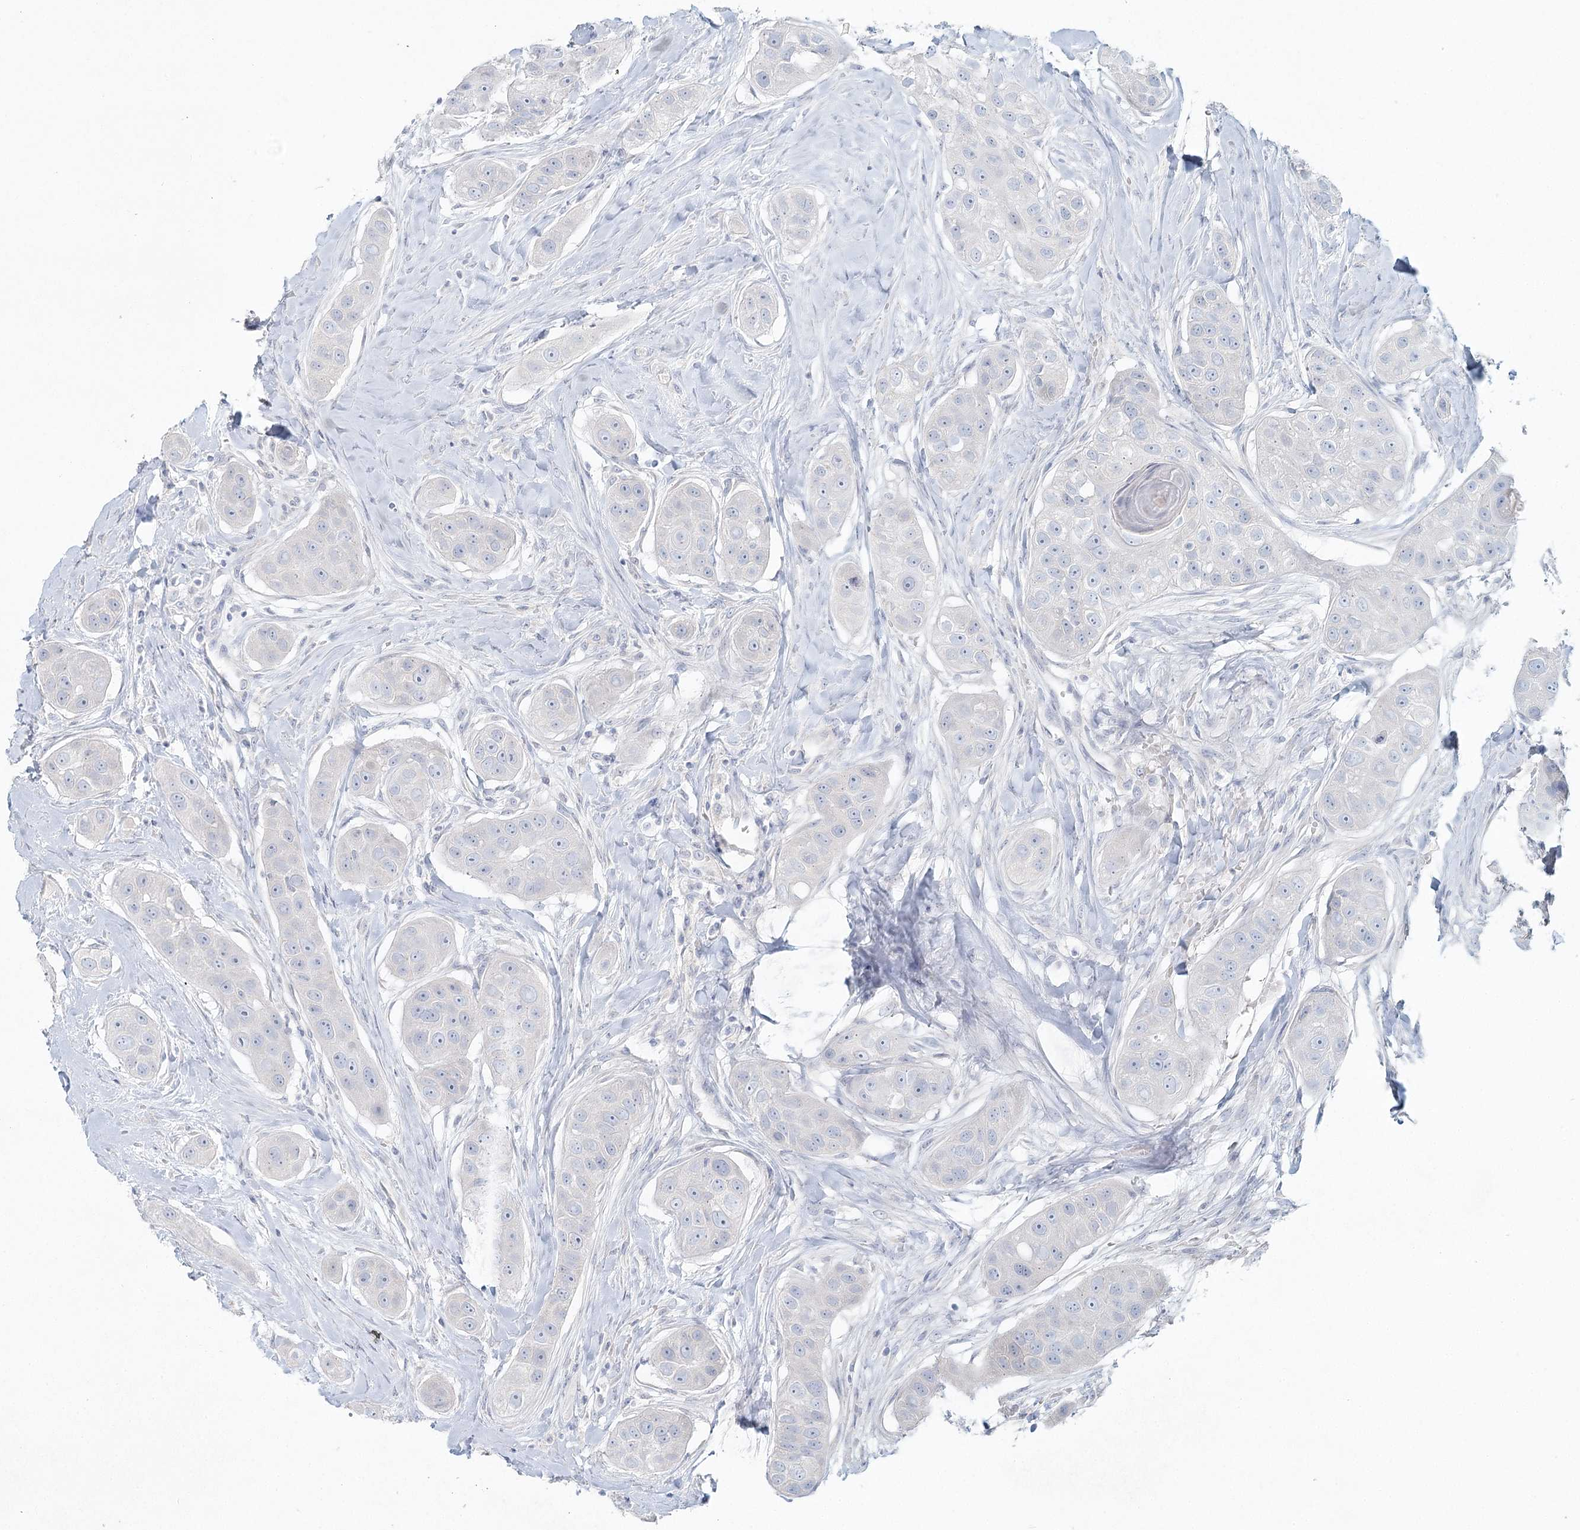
{"staining": {"intensity": "negative", "quantity": "none", "location": "none"}, "tissue": "head and neck cancer", "cell_type": "Tumor cells", "image_type": "cancer", "snomed": [{"axis": "morphology", "description": "Normal tissue, NOS"}, {"axis": "morphology", "description": "Squamous cell carcinoma, NOS"}, {"axis": "topography", "description": "Skeletal muscle"}, {"axis": "topography", "description": "Head-Neck"}], "caption": "Protein analysis of head and neck cancer (squamous cell carcinoma) demonstrates no significant positivity in tumor cells.", "gene": "LRP2BP", "patient": {"sex": "male", "age": 51}}